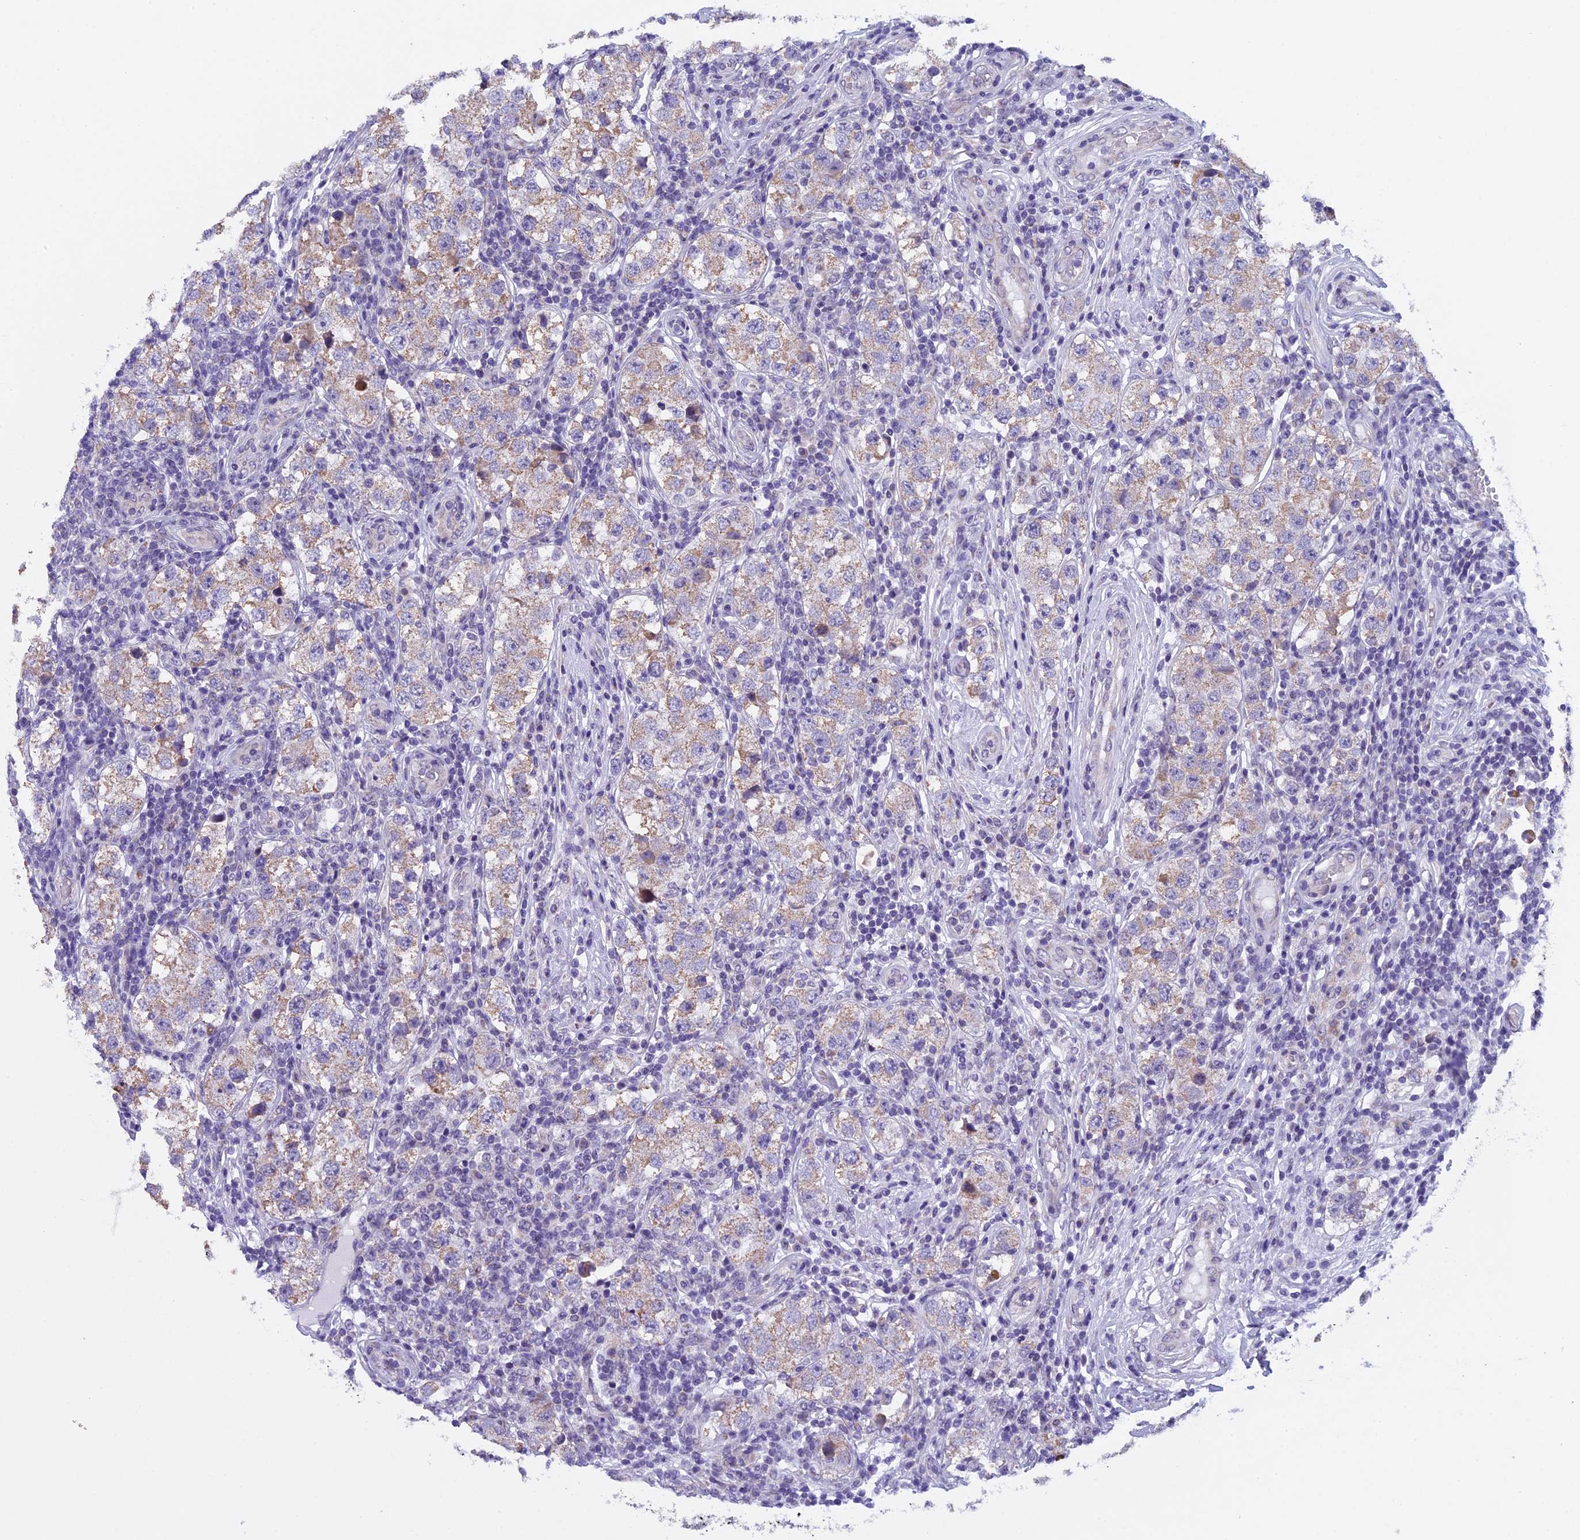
{"staining": {"intensity": "weak", "quantity": ">75%", "location": "cytoplasmic/membranous"}, "tissue": "testis cancer", "cell_type": "Tumor cells", "image_type": "cancer", "snomed": [{"axis": "morphology", "description": "Seminoma, NOS"}, {"axis": "topography", "description": "Testis"}], "caption": "The histopathology image shows immunohistochemical staining of testis cancer (seminoma). There is weak cytoplasmic/membranous positivity is identified in approximately >75% of tumor cells.", "gene": "ZNF317", "patient": {"sex": "male", "age": 34}}